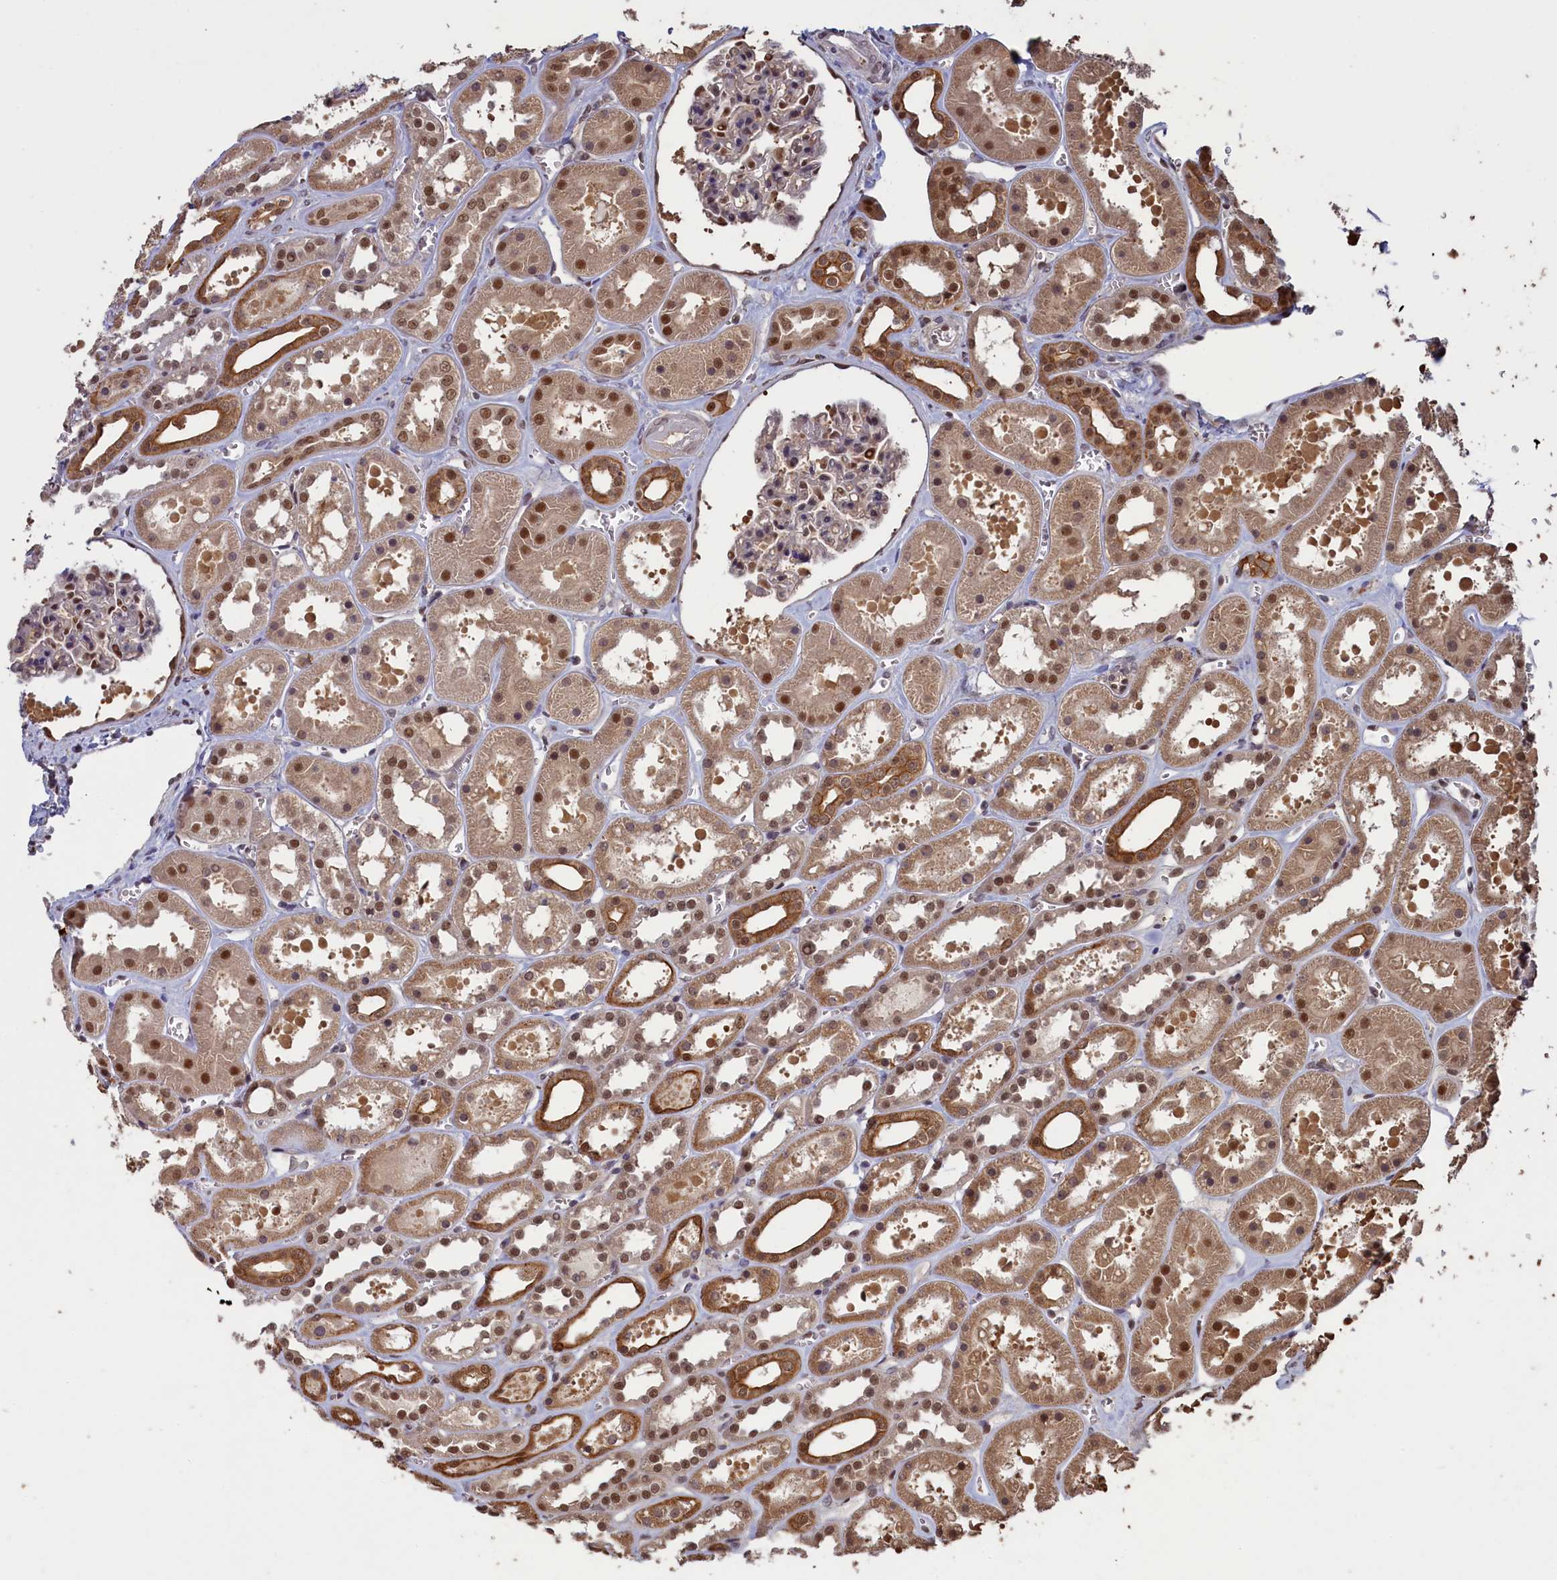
{"staining": {"intensity": "moderate", "quantity": ">75%", "location": "nuclear"}, "tissue": "kidney", "cell_type": "Cells in glomeruli", "image_type": "normal", "snomed": [{"axis": "morphology", "description": "Normal tissue, NOS"}, {"axis": "topography", "description": "Kidney"}], "caption": "Immunohistochemical staining of normal human kidney shows medium levels of moderate nuclear staining in about >75% of cells in glomeruli.", "gene": "NAE1", "patient": {"sex": "female", "age": 41}}